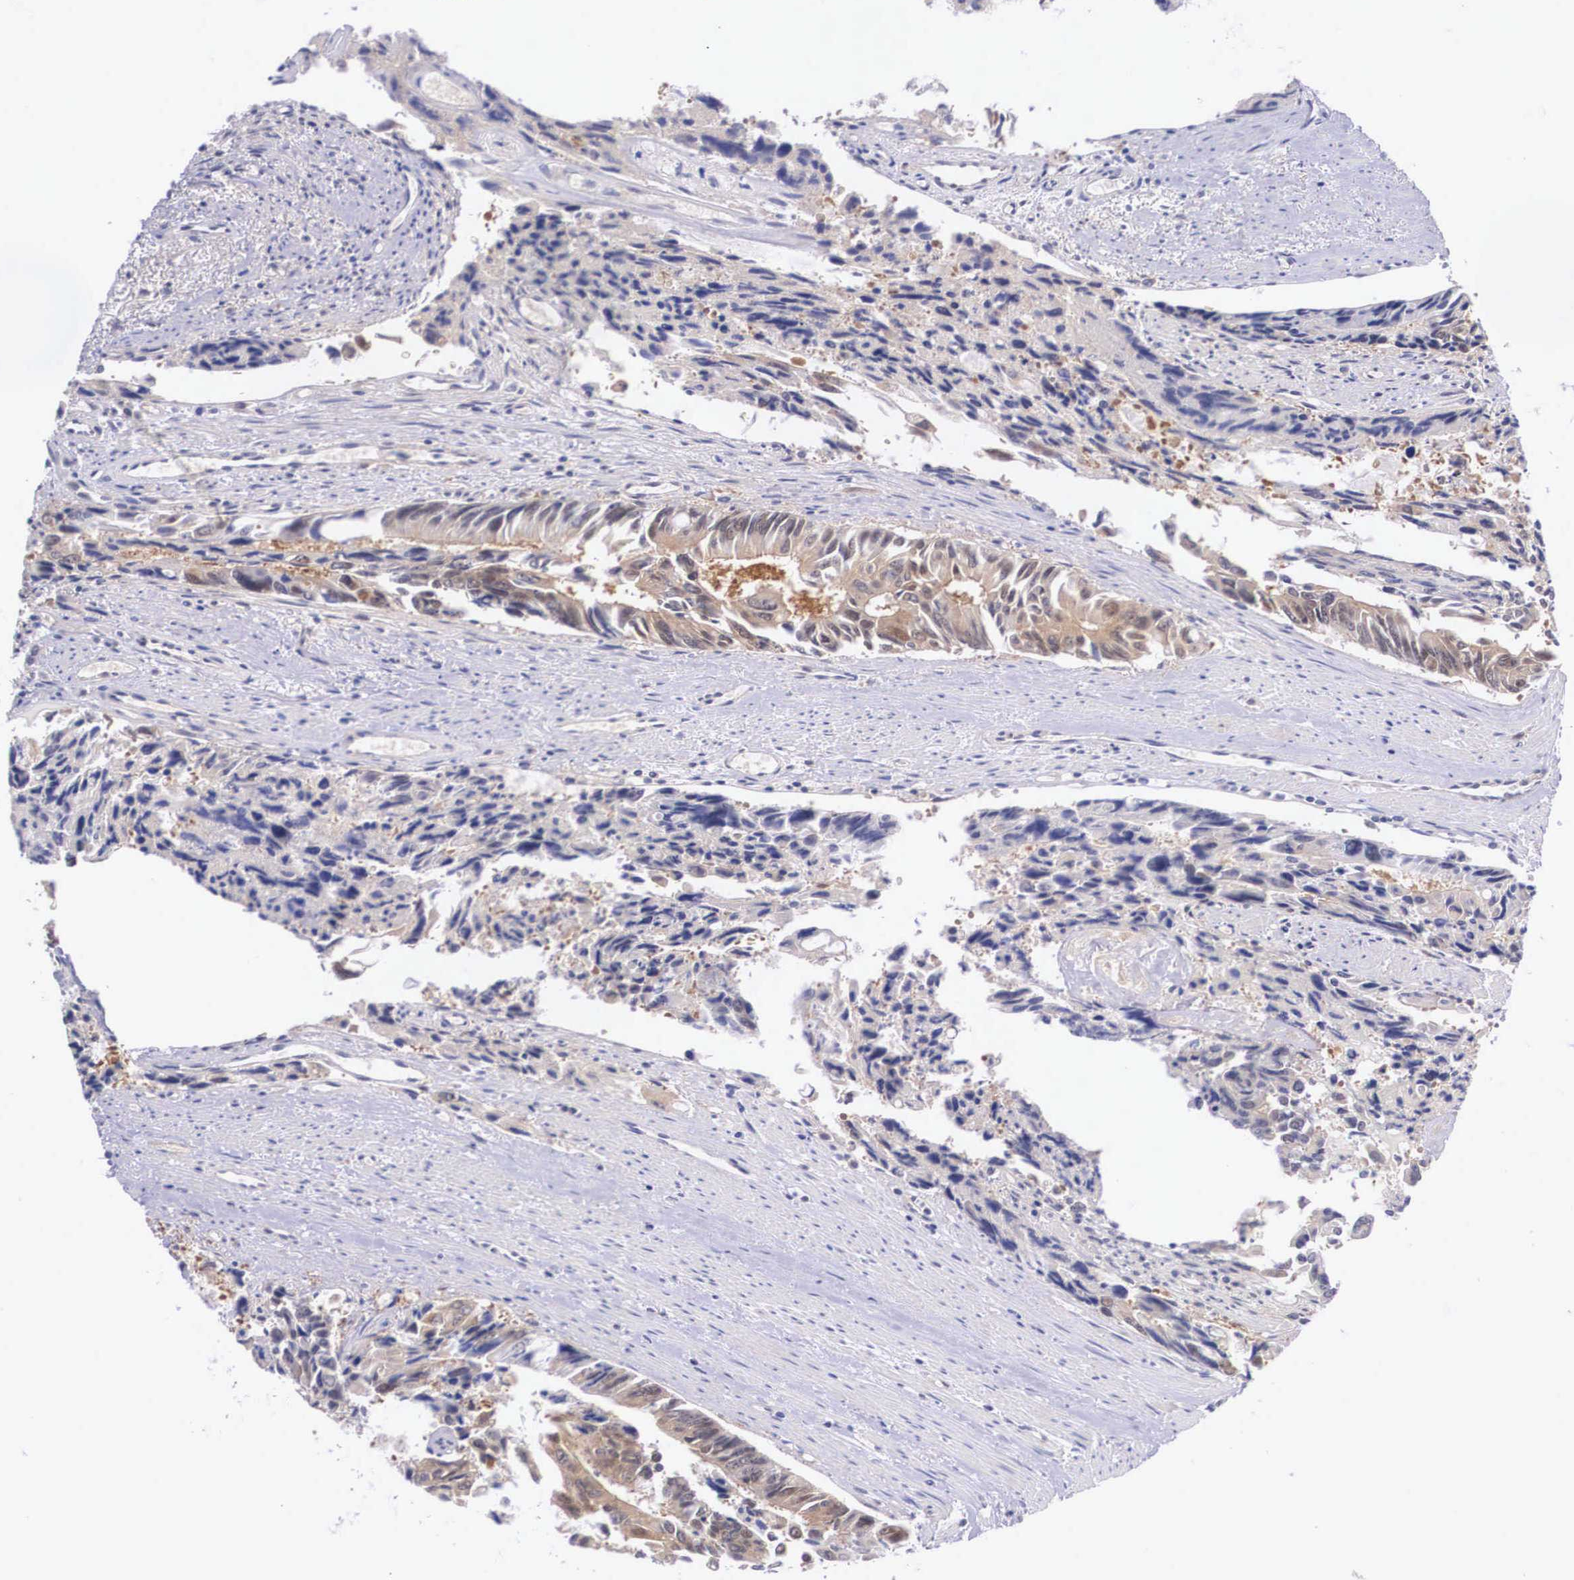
{"staining": {"intensity": "moderate", "quantity": "25%-75%", "location": "cytoplasmic/membranous"}, "tissue": "colorectal cancer", "cell_type": "Tumor cells", "image_type": "cancer", "snomed": [{"axis": "morphology", "description": "Adenocarcinoma, NOS"}, {"axis": "topography", "description": "Rectum"}], "caption": "A high-resolution histopathology image shows immunohistochemistry (IHC) staining of adenocarcinoma (colorectal), which reveals moderate cytoplasmic/membranous positivity in approximately 25%-75% of tumor cells.", "gene": "IGBP1", "patient": {"sex": "male", "age": 76}}